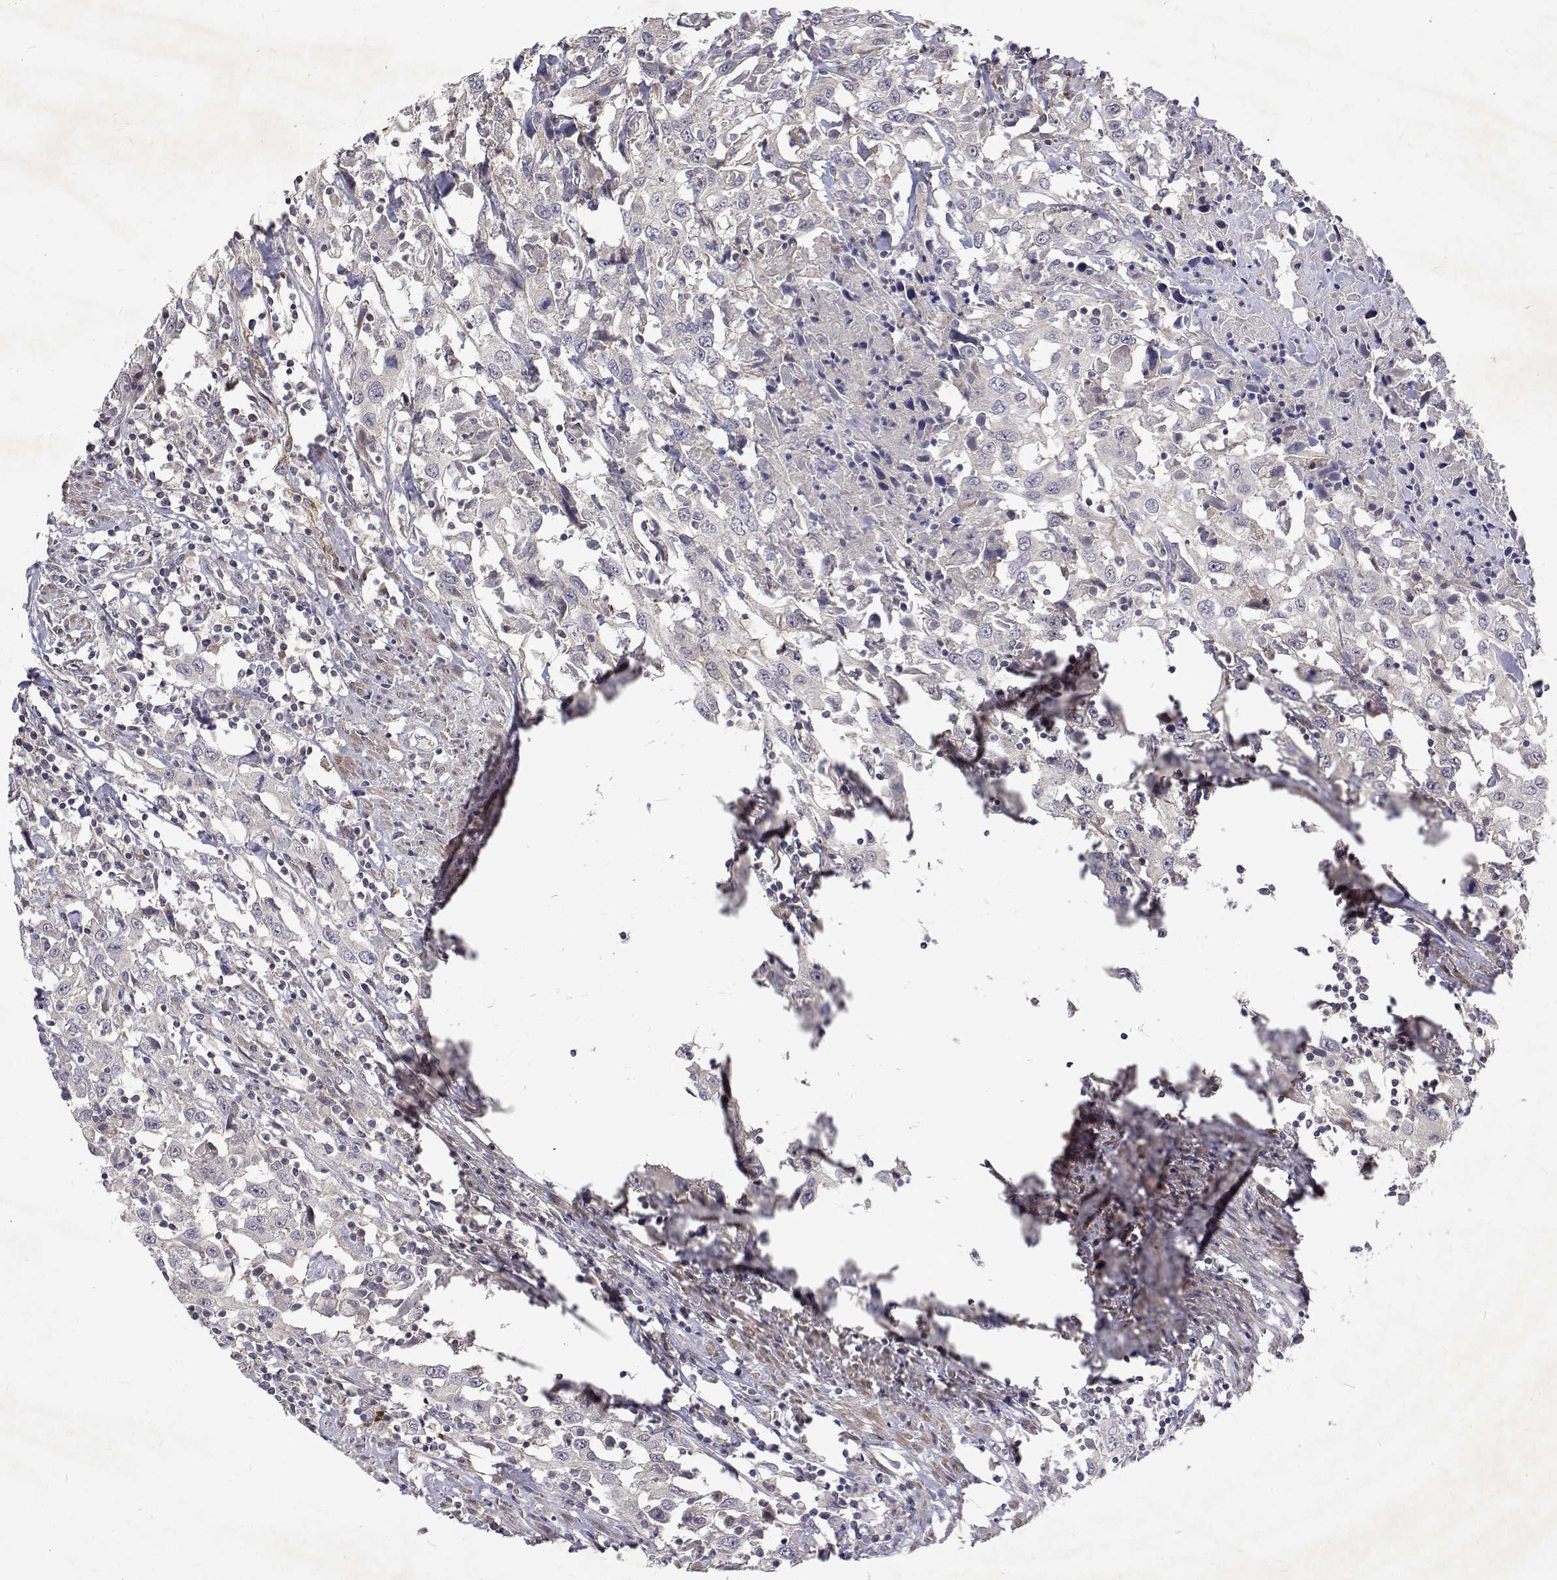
{"staining": {"intensity": "negative", "quantity": "none", "location": "none"}, "tissue": "urothelial cancer", "cell_type": "Tumor cells", "image_type": "cancer", "snomed": [{"axis": "morphology", "description": "Urothelial carcinoma, High grade"}, {"axis": "topography", "description": "Urinary bladder"}], "caption": "There is no significant expression in tumor cells of urothelial cancer.", "gene": "ALKBH8", "patient": {"sex": "male", "age": 61}}